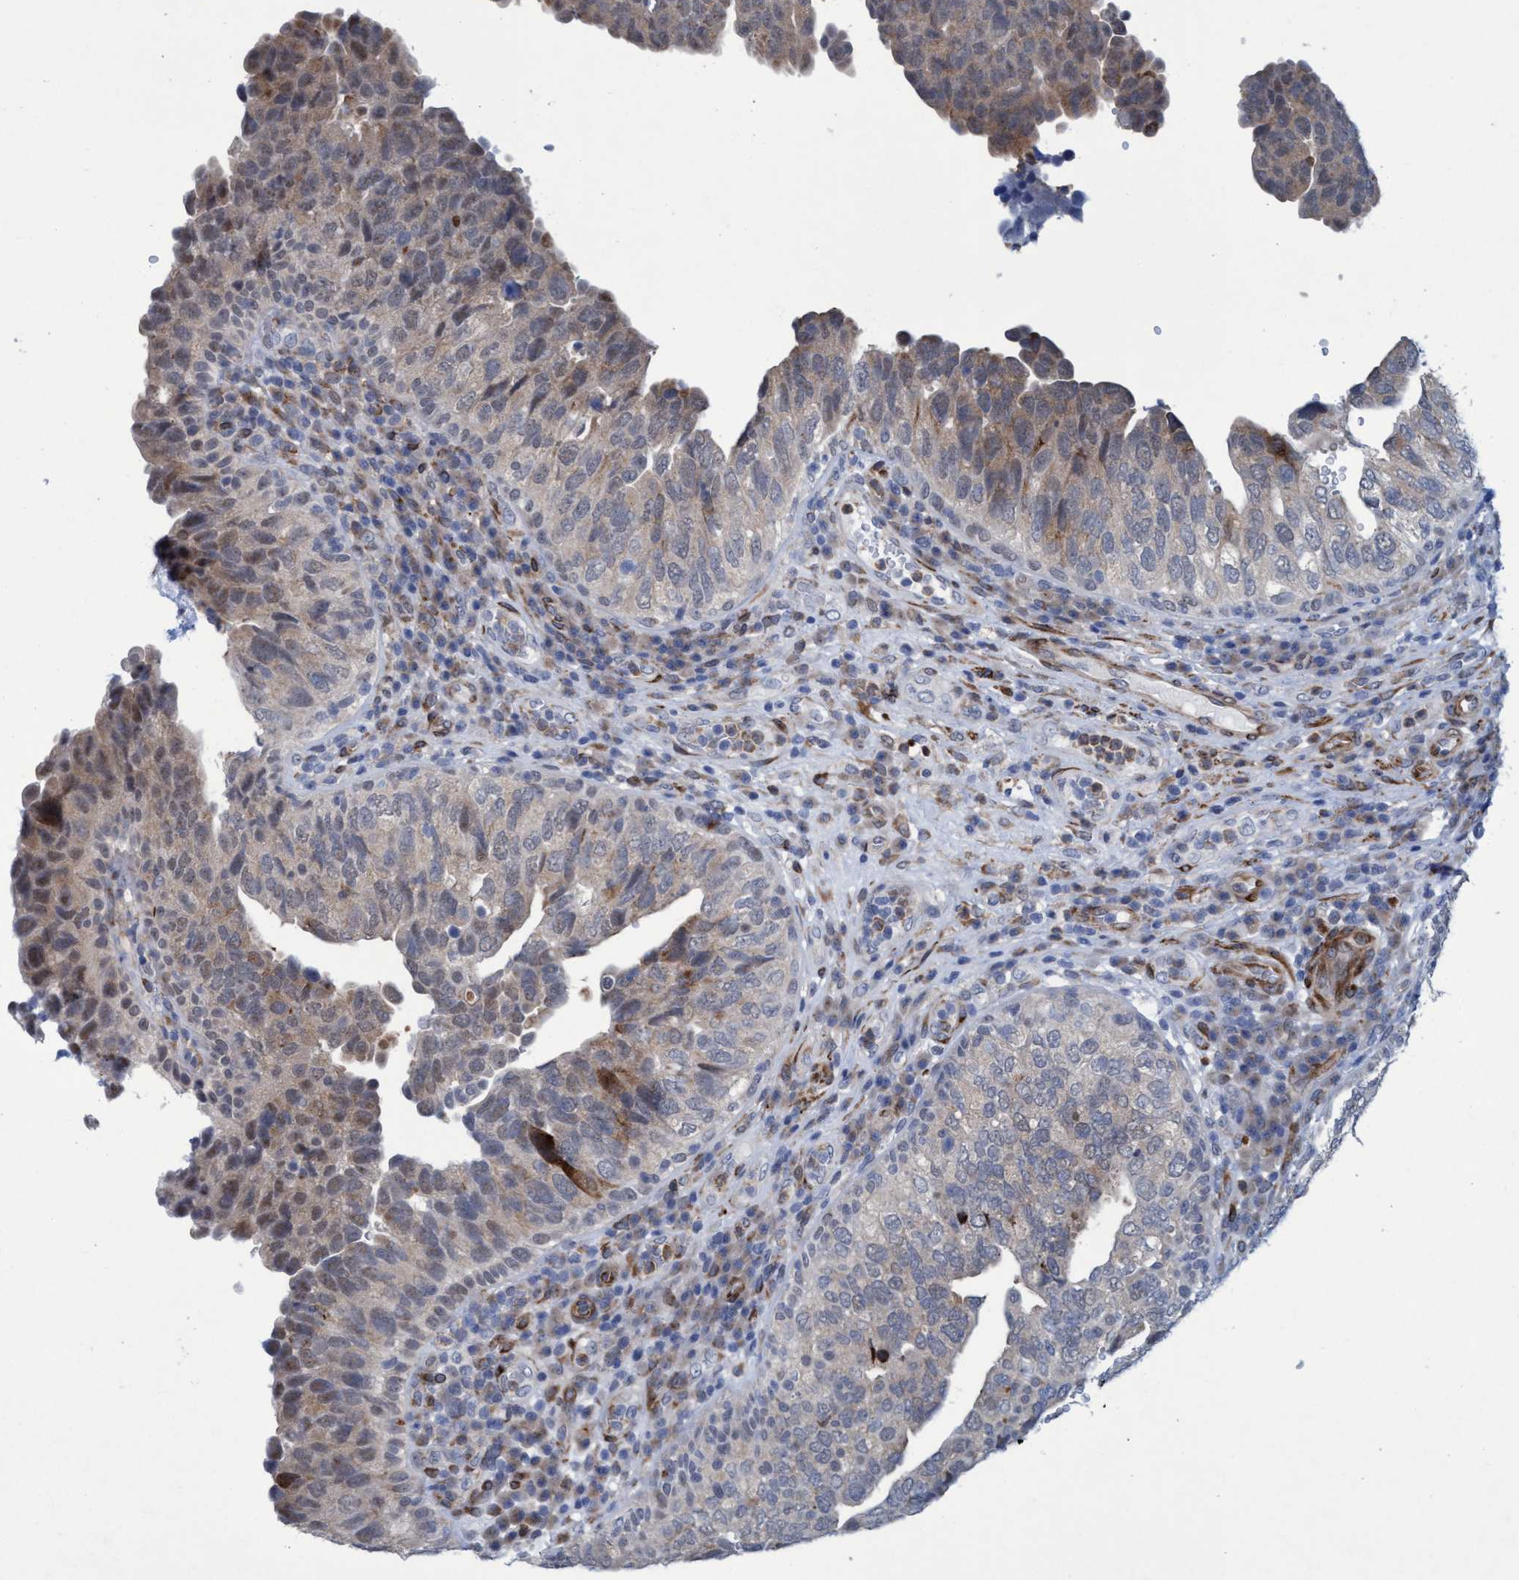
{"staining": {"intensity": "strong", "quantity": "<25%", "location": "cytoplasmic/membranous"}, "tissue": "urothelial cancer", "cell_type": "Tumor cells", "image_type": "cancer", "snomed": [{"axis": "morphology", "description": "Urothelial carcinoma, High grade"}, {"axis": "topography", "description": "Urinary bladder"}], "caption": "DAB (3,3'-diaminobenzidine) immunohistochemical staining of urothelial carcinoma (high-grade) shows strong cytoplasmic/membranous protein staining in about <25% of tumor cells. (DAB IHC, brown staining for protein, blue staining for nuclei).", "gene": "SLC43A2", "patient": {"sex": "female", "age": 82}}